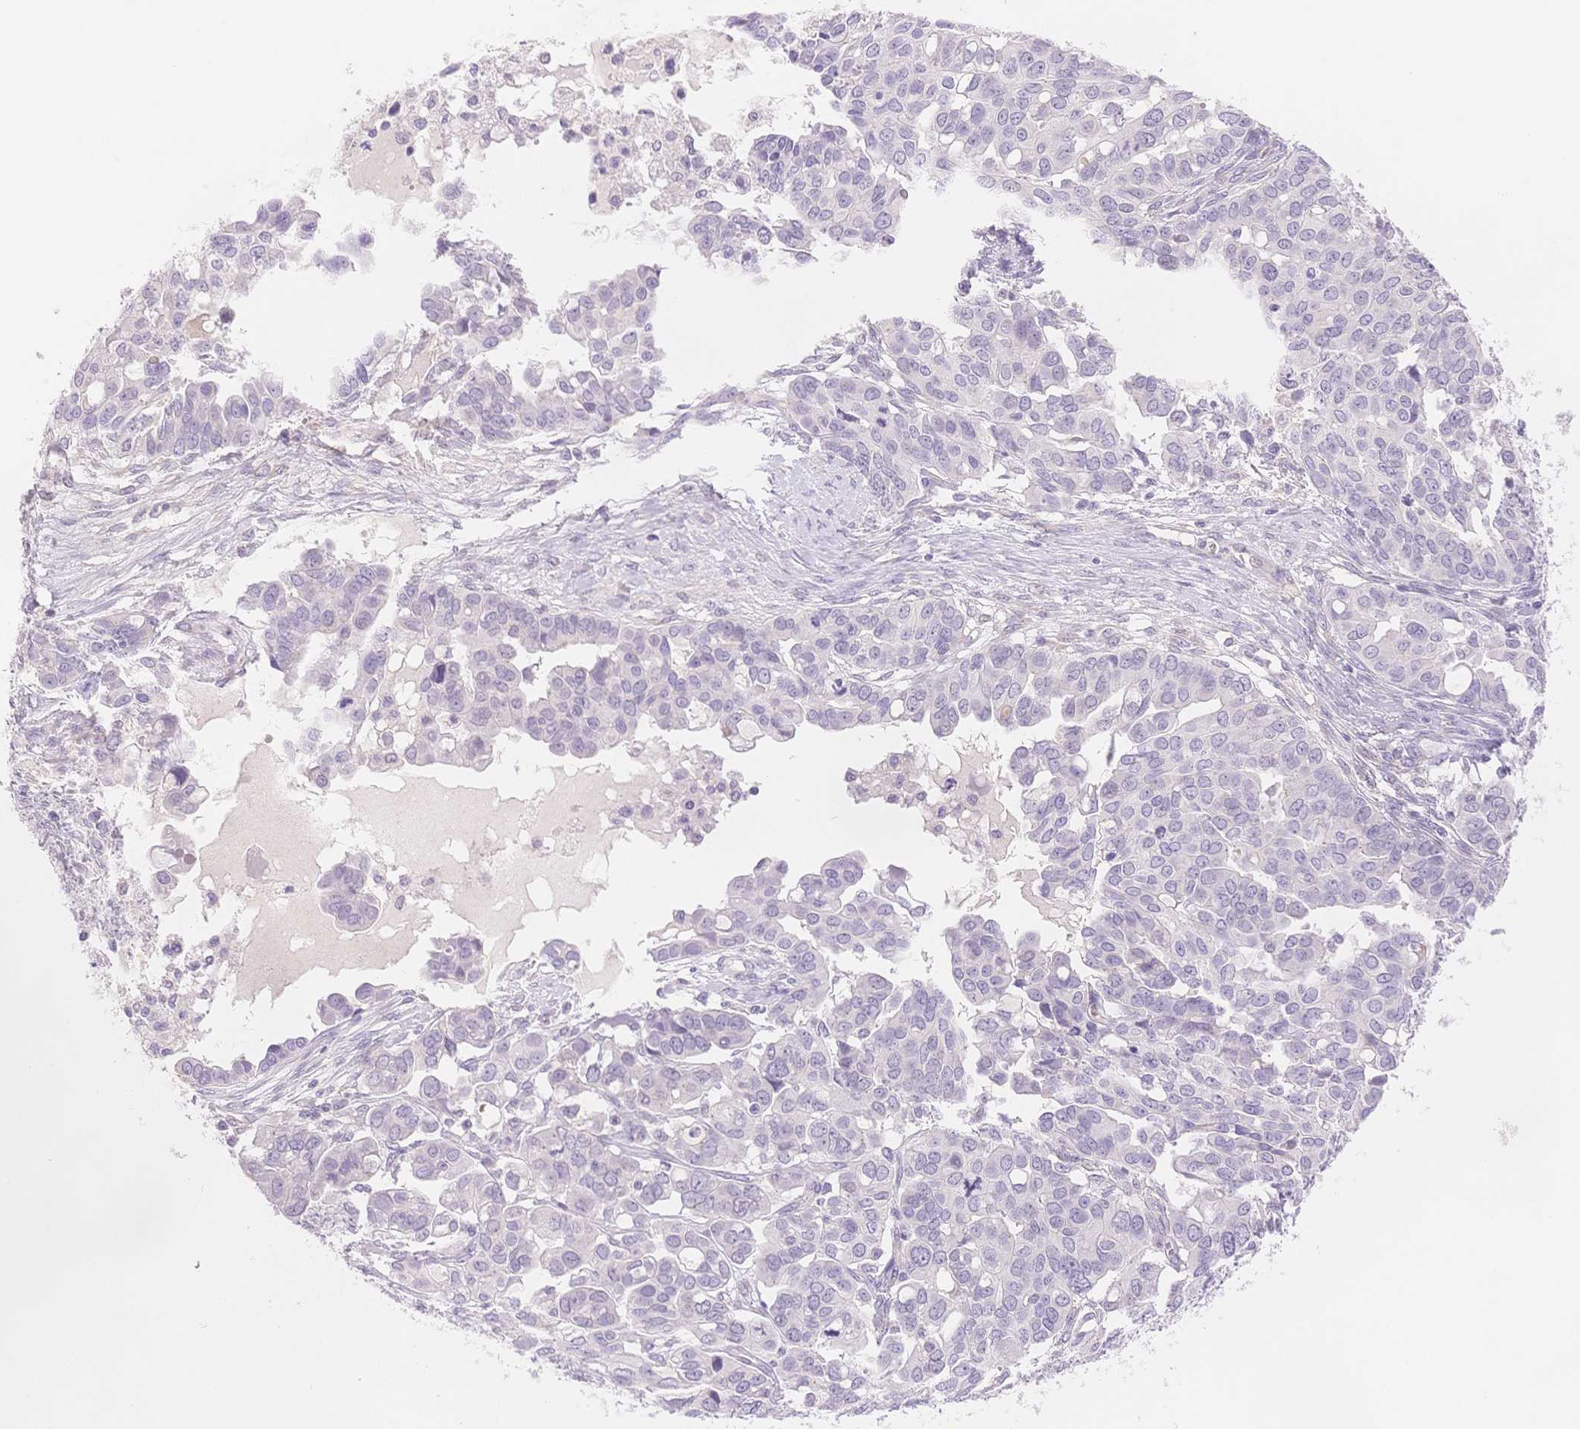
{"staining": {"intensity": "negative", "quantity": "none", "location": "none"}, "tissue": "ovarian cancer", "cell_type": "Tumor cells", "image_type": "cancer", "snomed": [{"axis": "morphology", "description": "Carcinoma, endometroid"}, {"axis": "topography", "description": "Ovary"}], "caption": "An IHC image of endometroid carcinoma (ovarian) is shown. There is no staining in tumor cells of endometroid carcinoma (ovarian). (DAB immunohistochemistry with hematoxylin counter stain).", "gene": "MYOM1", "patient": {"sex": "female", "age": 78}}